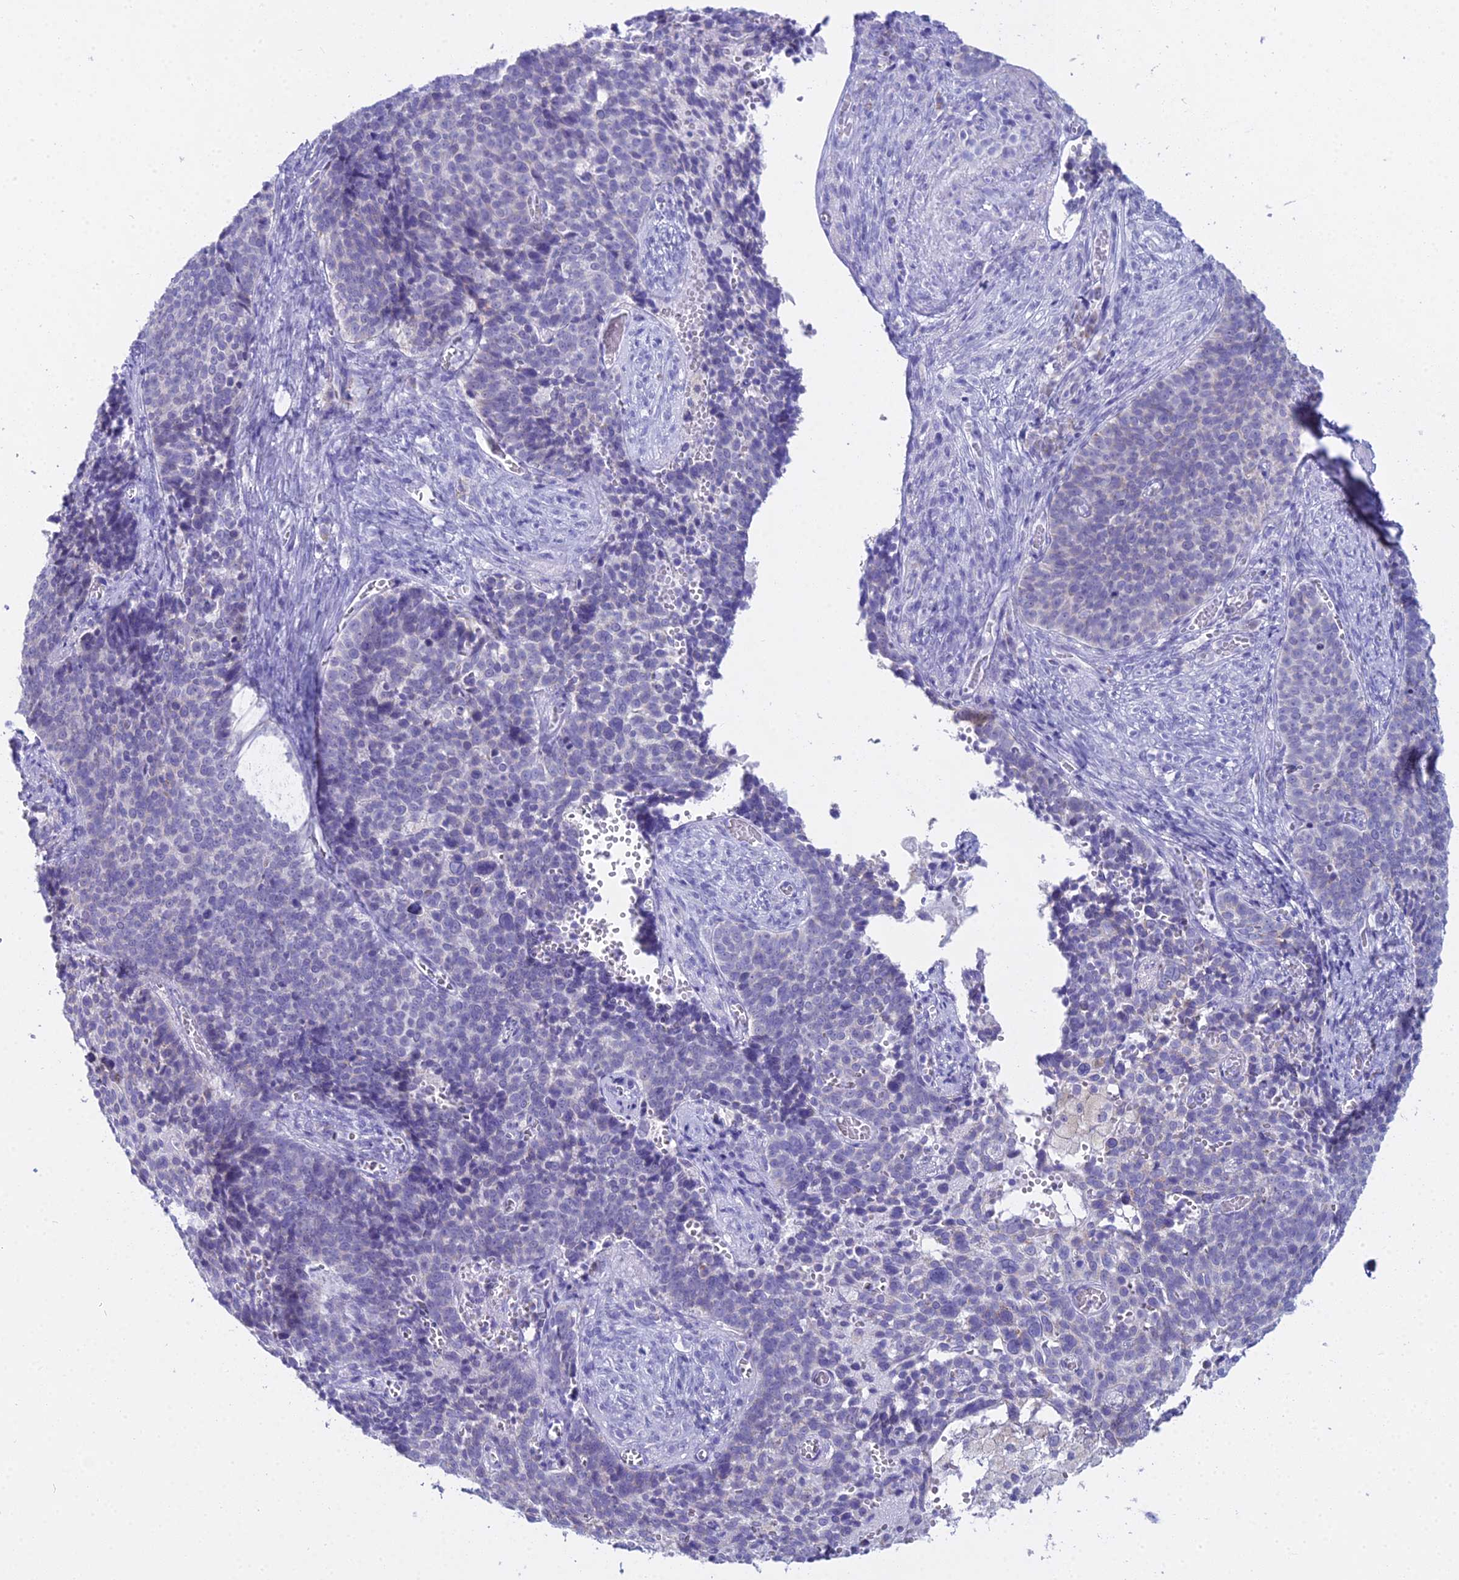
{"staining": {"intensity": "negative", "quantity": "none", "location": "none"}, "tissue": "cervical cancer", "cell_type": "Tumor cells", "image_type": "cancer", "snomed": [{"axis": "morphology", "description": "Normal tissue, NOS"}, {"axis": "morphology", "description": "Squamous cell carcinoma, NOS"}, {"axis": "topography", "description": "Cervix"}], "caption": "The photomicrograph reveals no significant expression in tumor cells of cervical squamous cell carcinoma.", "gene": "CGB2", "patient": {"sex": "female", "age": 39}}